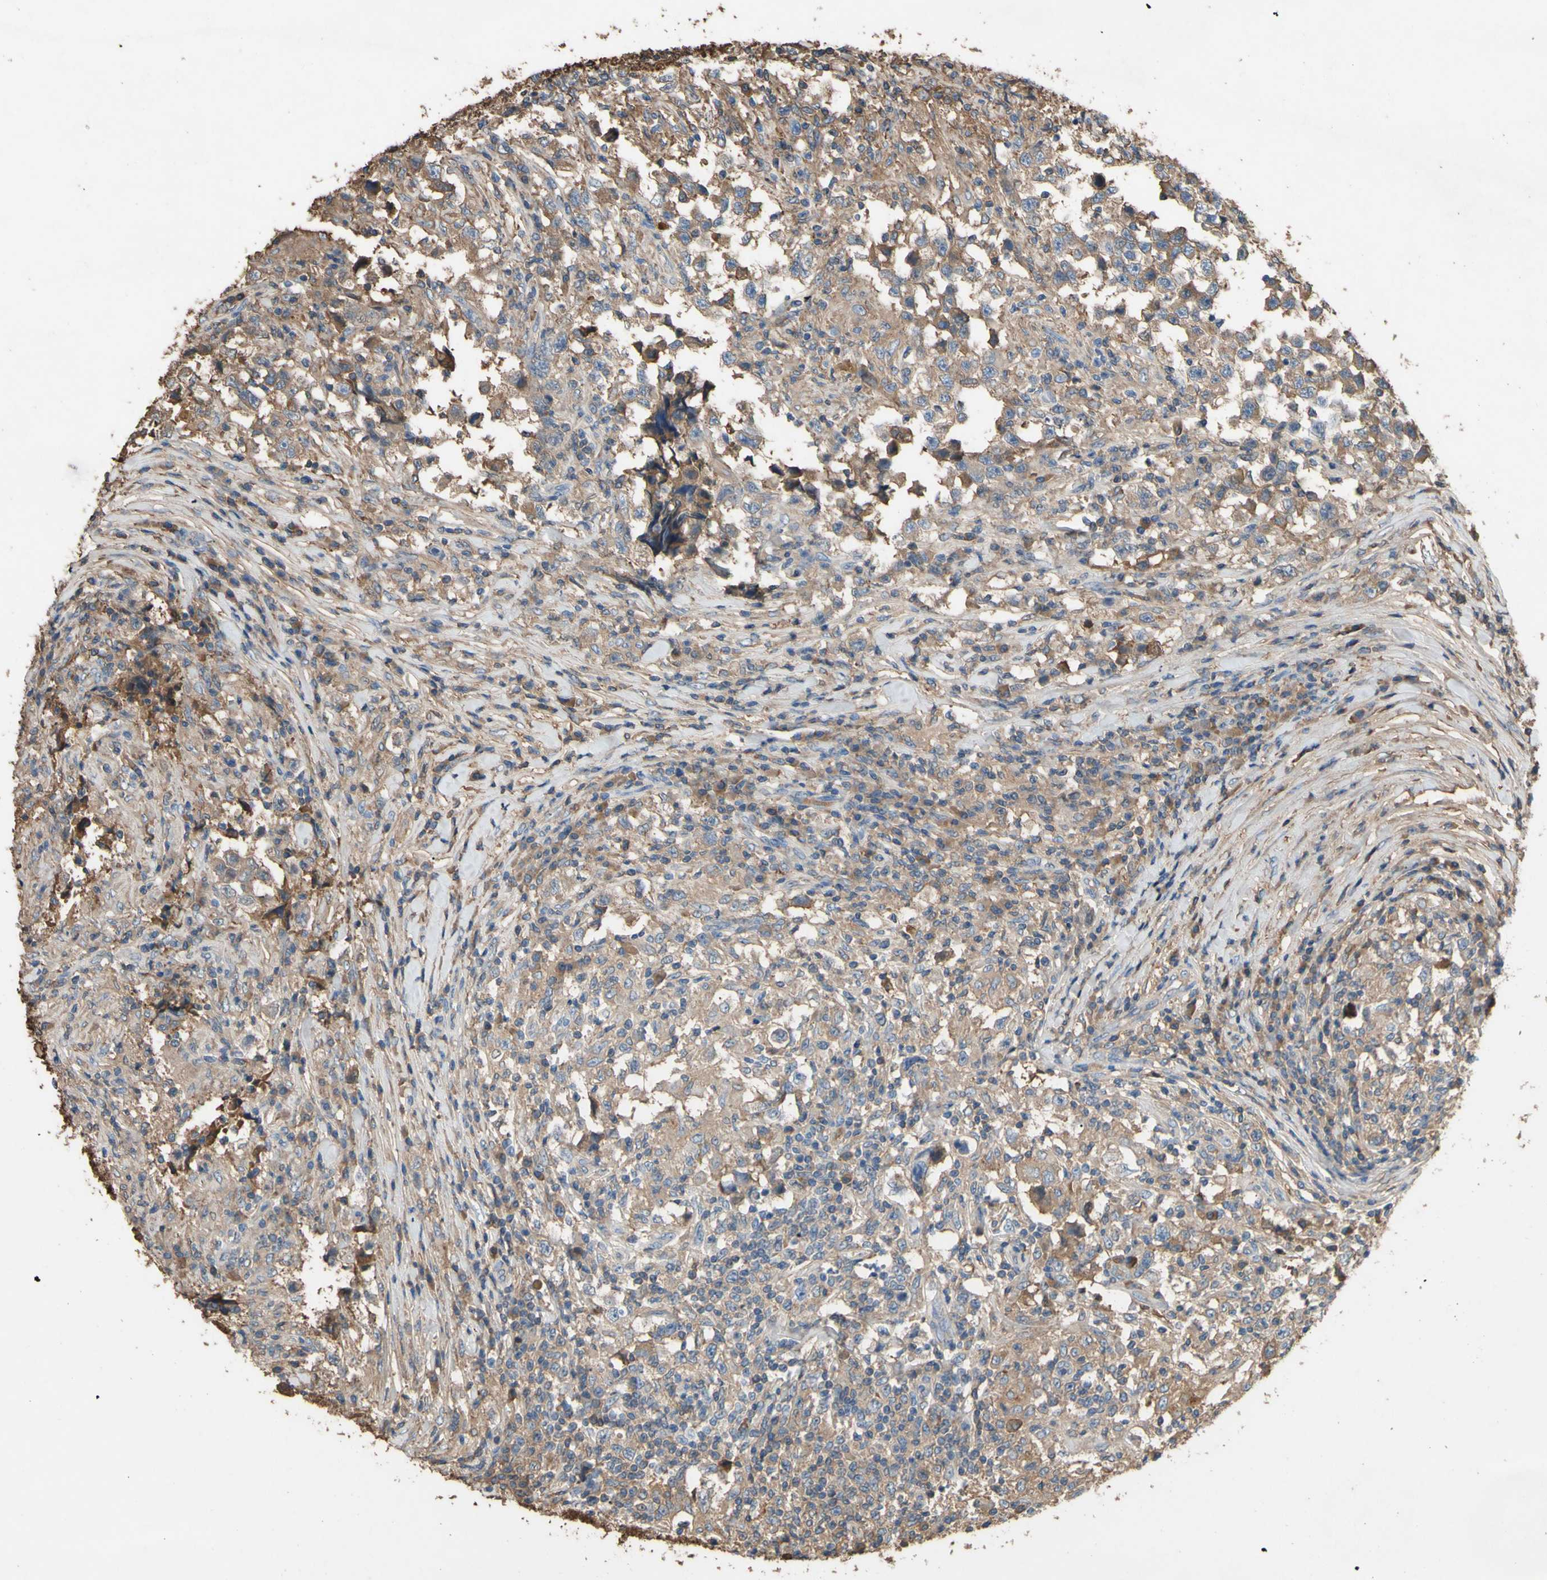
{"staining": {"intensity": "weak", "quantity": "25%-75%", "location": "cytoplasmic/membranous"}, "tissue": "testis cancer", "cell_type": "Tumor cells", "image_type": "cancer", "snomed": [{"axis": "morphology", "description": "Carcinoma, Embryonal, NOS"}, {"axis": "topography", "description": "Testis"}], "caption": "Brown immunohistochemical staining in human testis cancer (embryonal carcinoma) shows weak cytoplasmic/membranous staining in approximately 25%-75% of tumor cells.", "gene": "PTGDS", "patient": {"sex": "male", "age": 21}}